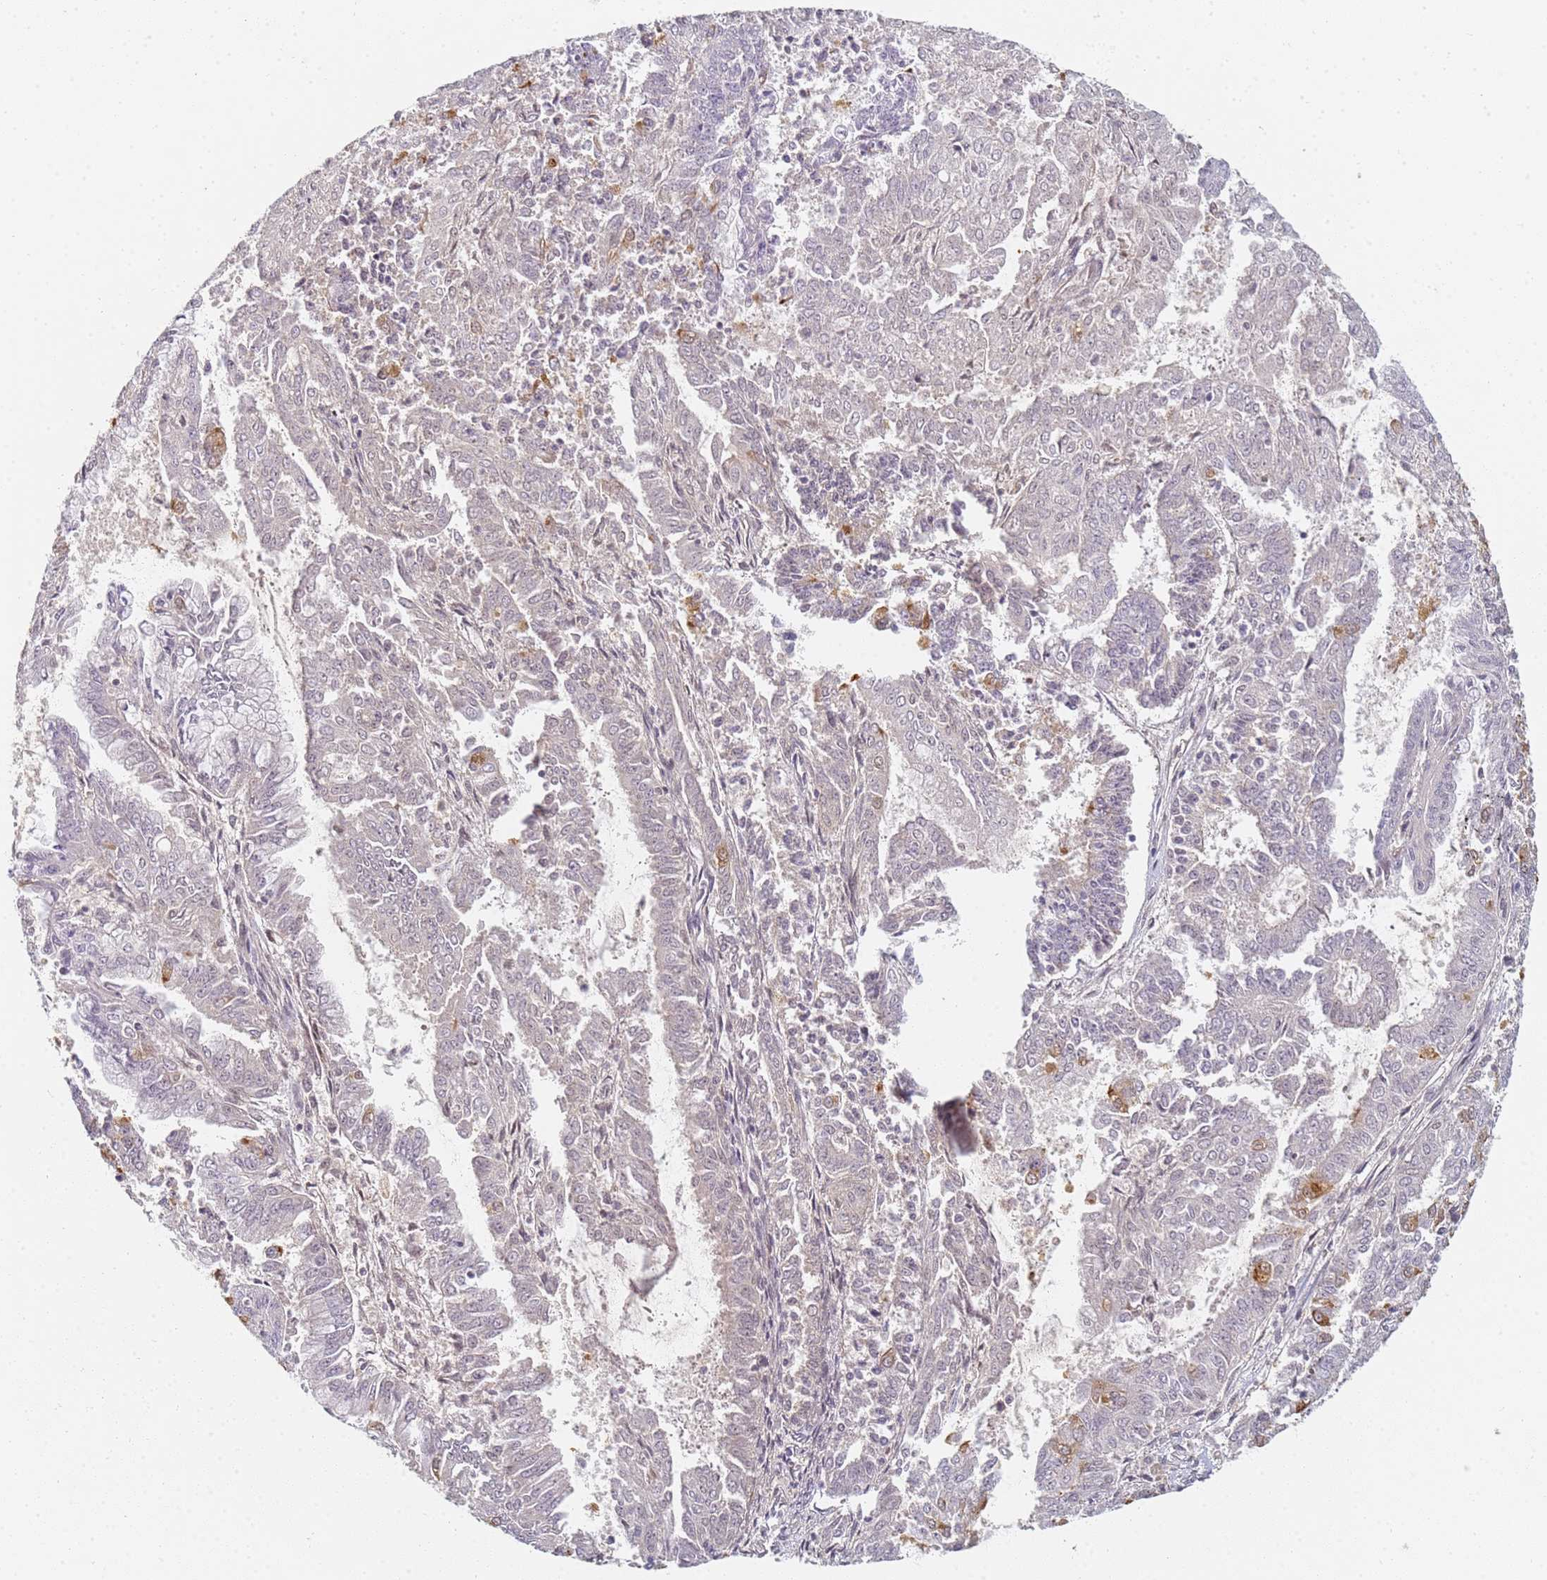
{"staining": {"intensity": "moderate", "quantity": "<25%", "location": "cytoplasmic/membranous,nuclear"}, "tissue": "endometrial cancer", "cell_type": "Tumor cells", "image_type": "cancer", "snomed": [{"axis": "morphology", "description": "Adenocarcinoma, NOS"}, {"axis": "topography", "description": "Endometrium"}], "caption": "Protein expression analysis of endometrial adenocarcinoma displays moderate cytoplasmic/membranous and nuclear staining in about <25% of tumor cells.", "gene": "HMCES", "patient": {"sex": "female", "age": 73}}